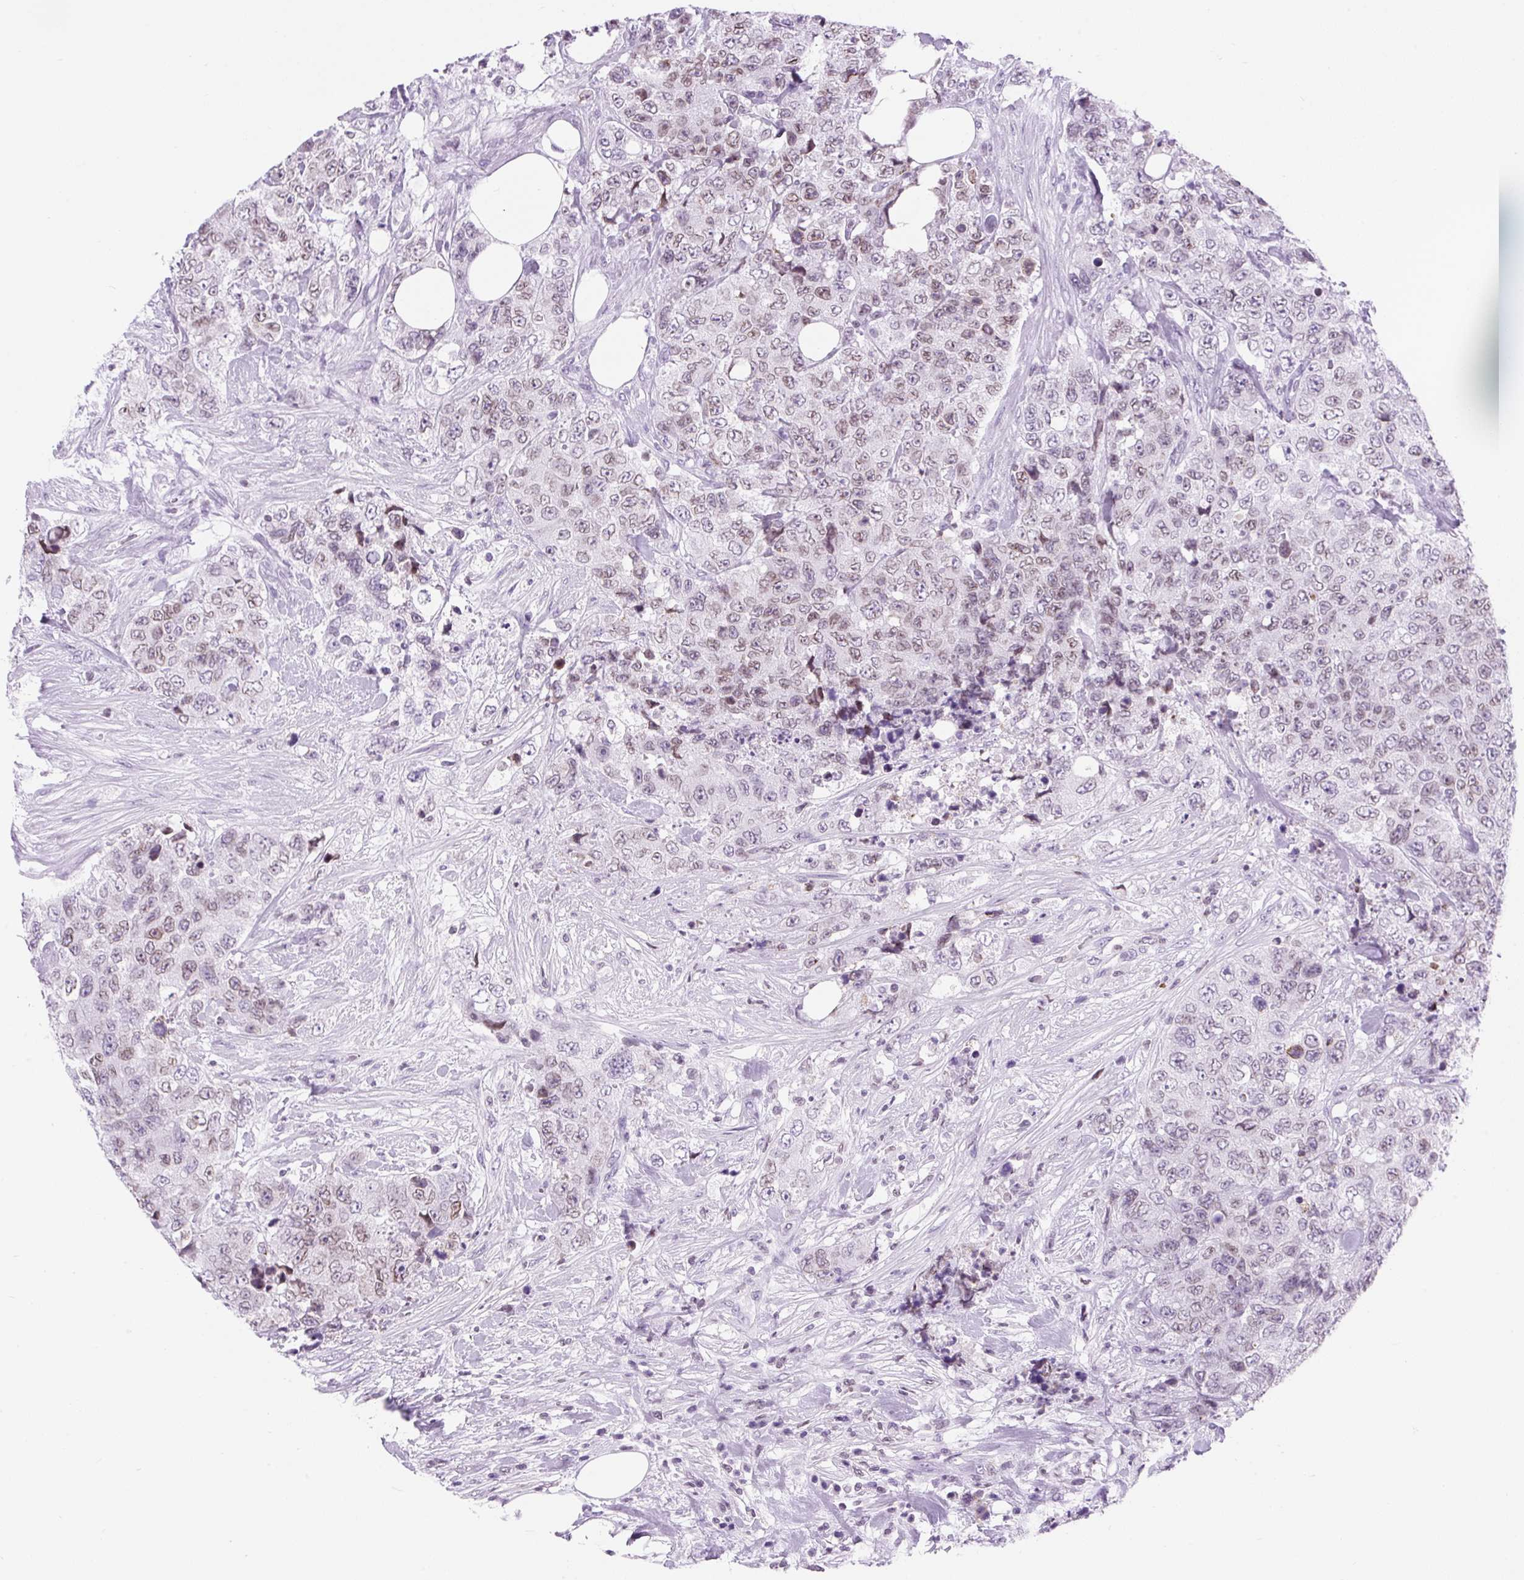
{"staining": {"intensity": "weak", "quantity": ">75%", "location": "cytoplasmic/membranous,nuclear"}, "tissue": "urothelial cancer", "cell_type": "Tumor cells", "image_type": "cancer", "snomed": [{"axis": "morphology", "description": "Urothelial carcinoma, High grade"}, {"axis": "topography", "description": "Urinary bladder"}], "caption": "High-grade urothelial carcinoma stained with a brown dye shows weak cytoplasmic/membranous and nuclear positive positivity in approximately >75% of tumor cells.", "gene": "VPREB1", "patient": {"sex": "female", "age": 78}}